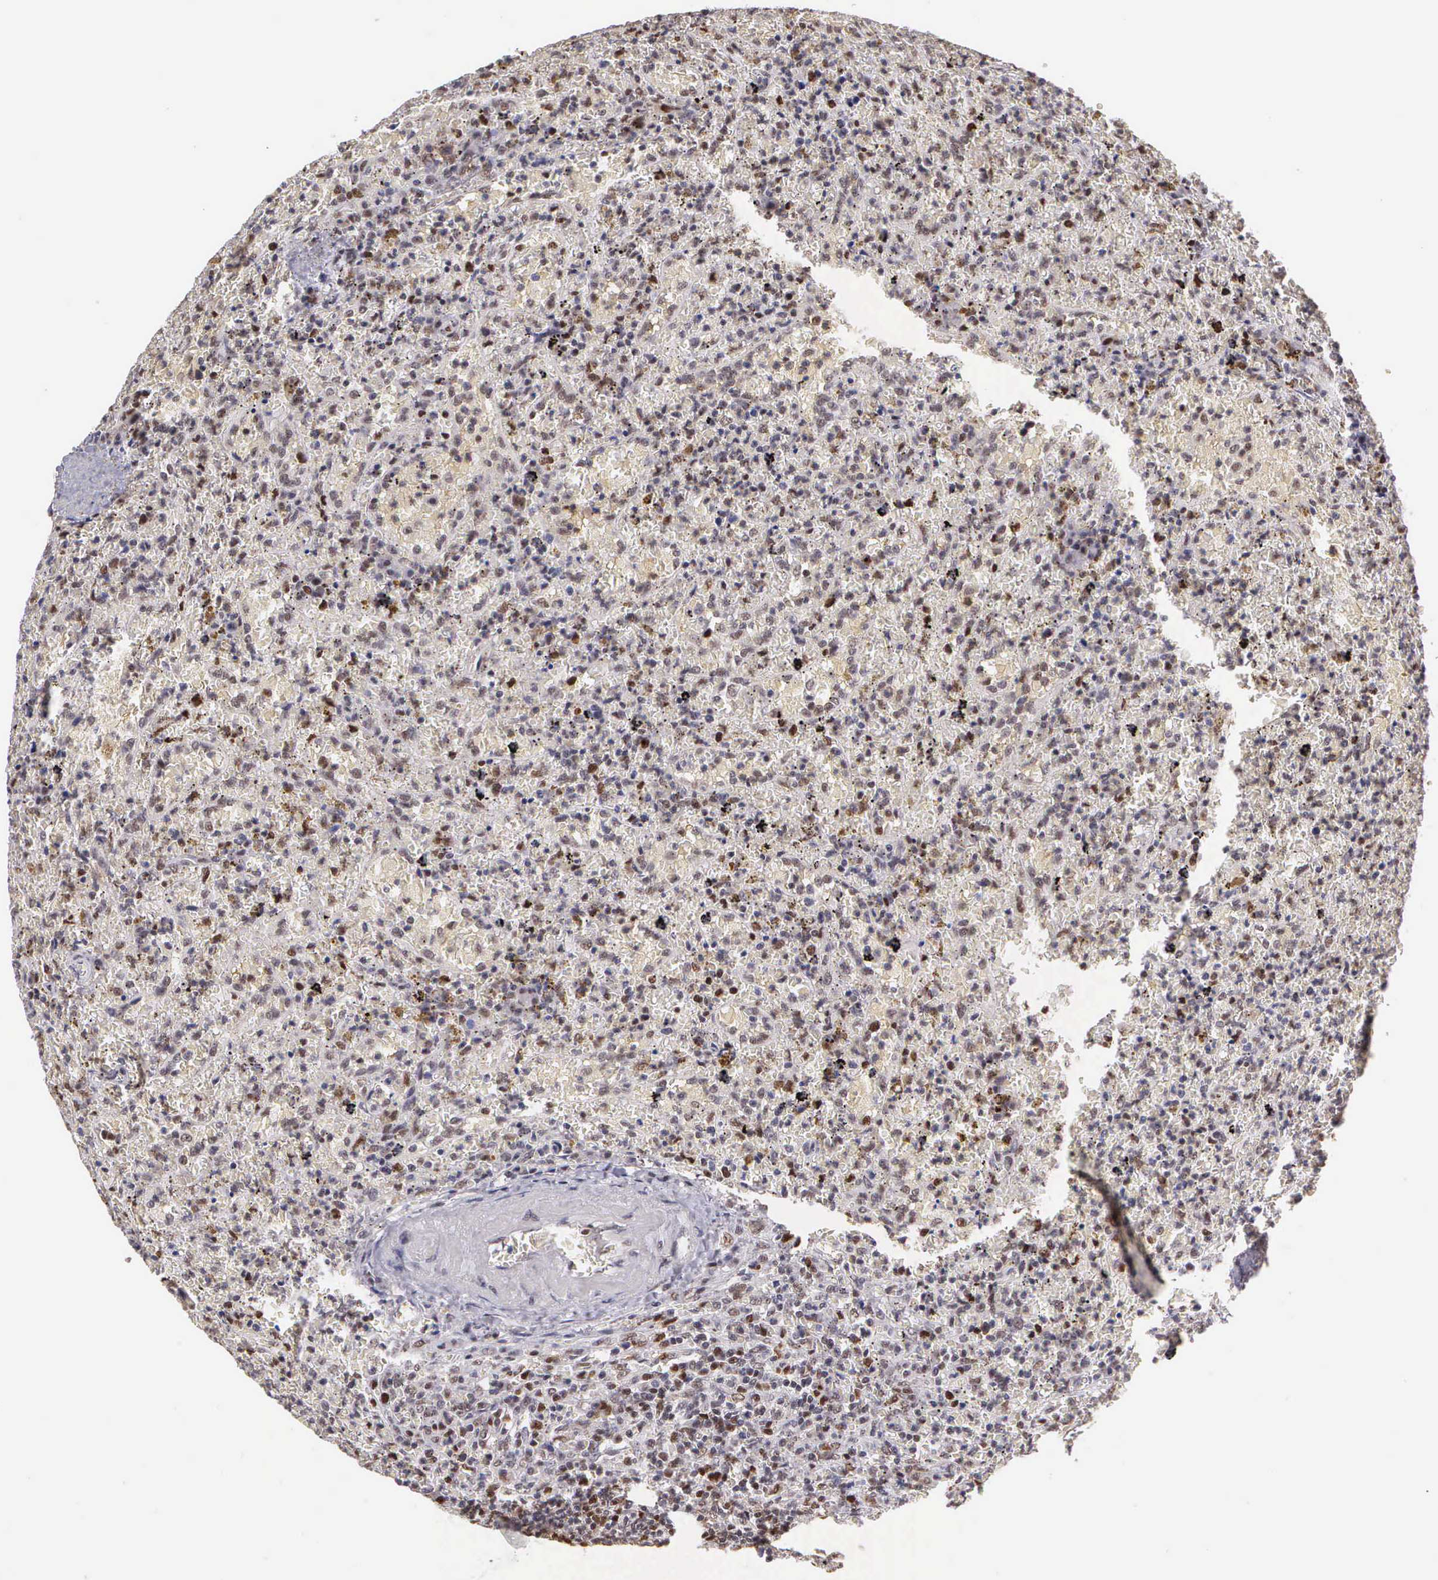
{"staining": {"intensity": "moderate", "quantity": ">75%", "location": "nuclear"}, "tissue": "lymphoma", "cell_type": "Tumor cells", "image_type": "cancer", "snomed": [{"axis": "morphology", "description": "Malignant lymphoma, non-Hodgkin's type, High grade"}, {"axis": "topography", "description": "Spleen"}, {"axis": "topography", "description": "Lymph node"}], "caption": "Immunohistochemical staining of human high-grade malignant lymphoma, non-Hodgkin's type displays medium levels of moderate nuclear protein staining in approximately >75% of tumor cells.", "gene": "UBR7", "patient": {"sex": "female", "age": 70}}